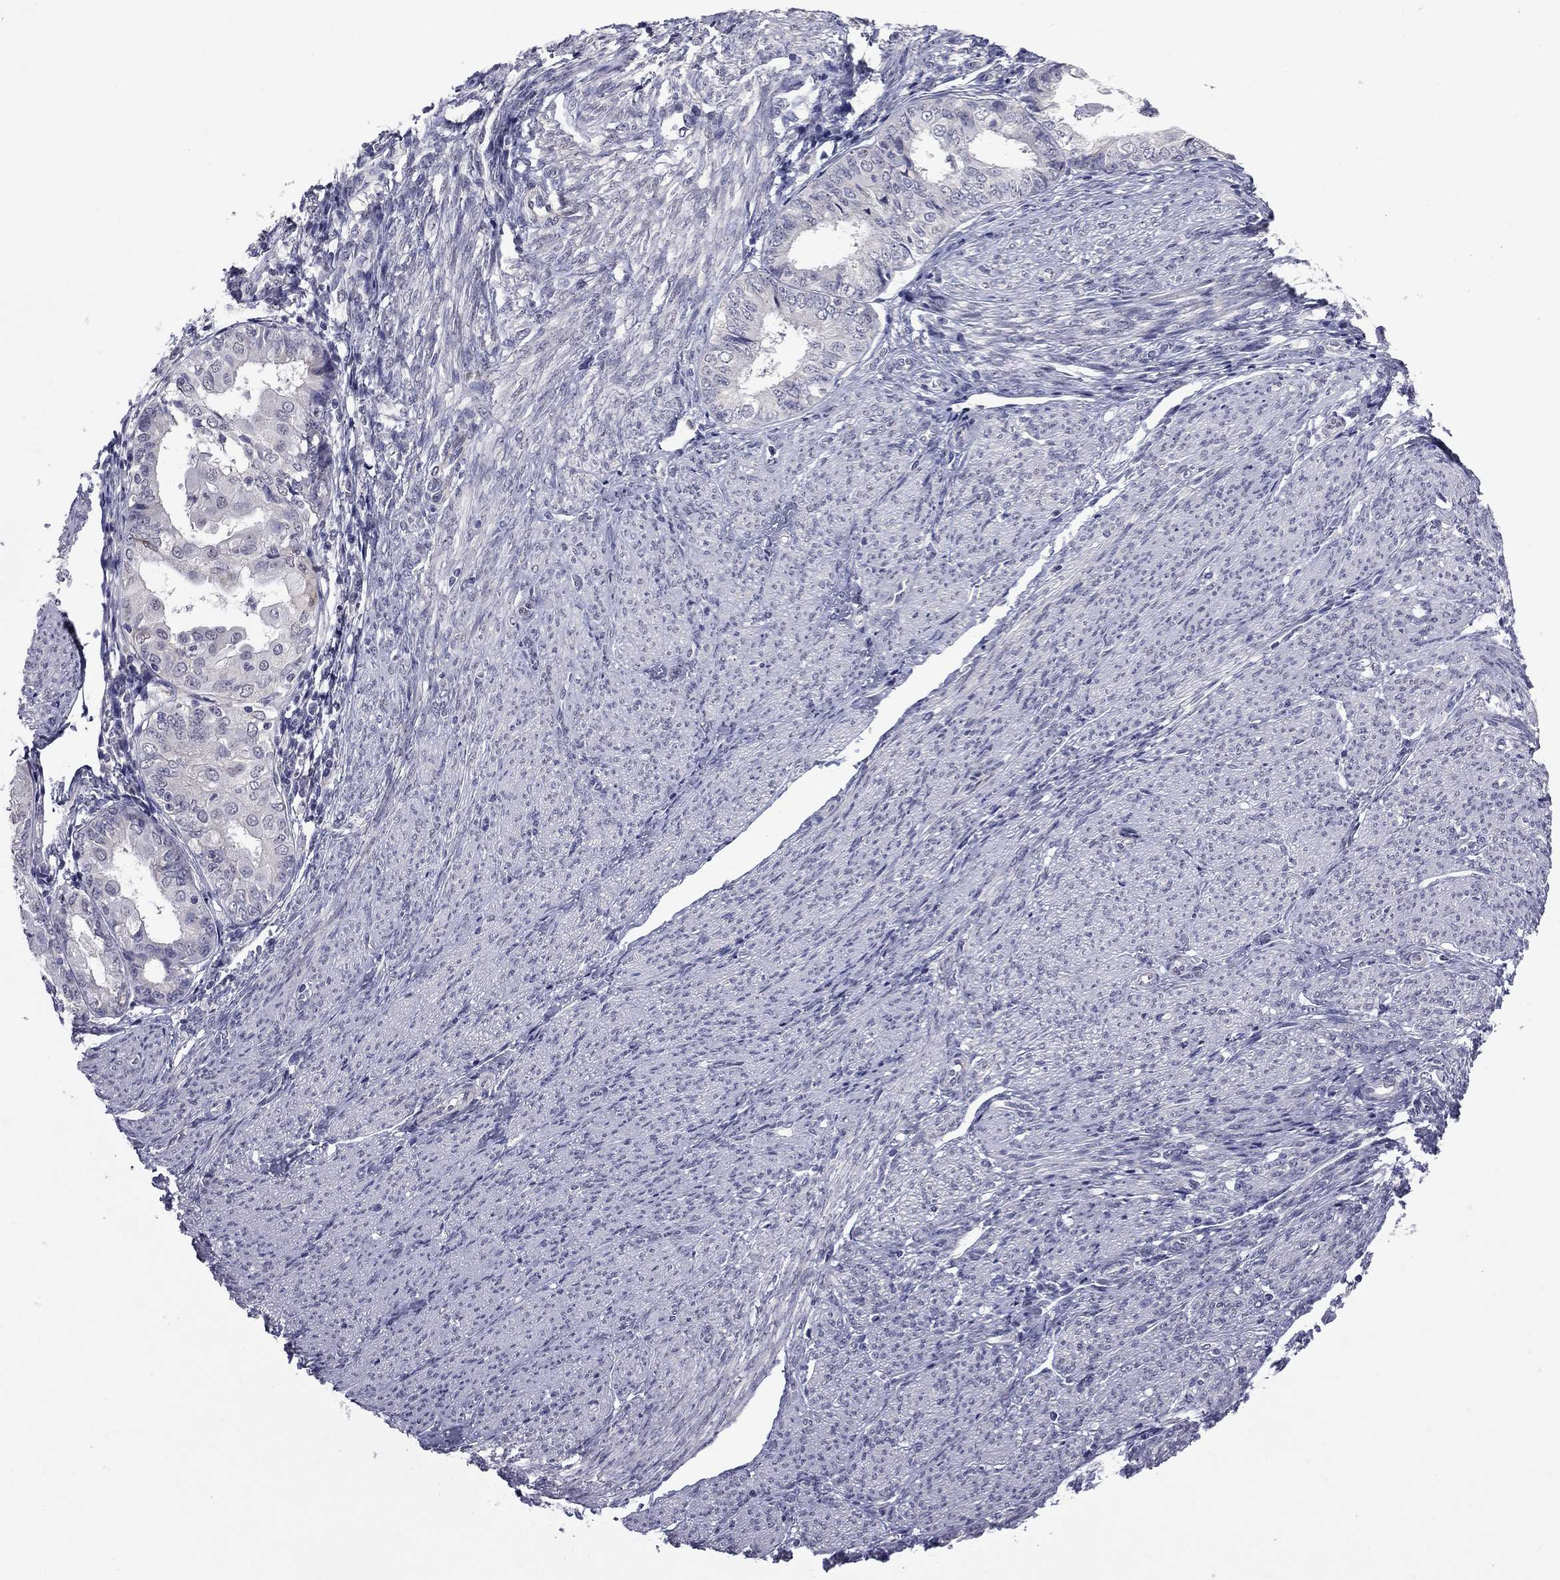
{"staining": {"intensity": "negative", "quantity": "none", "location": "none"}, "tissue": "endometrial cancer", "cell_type": "Tumor cells", "image_type": "cancer", "snomed": [{"axis": "morphology", "description": "Adenocarcinoma, NOS"}, {"axis": "topography", "description": "Endometrium"}], "caption": "Immunohistochemistry histopathology image of neoplastic tissue: endometrial cancer stained with DAB shows no significant protein positivity in tumor cells.", "gene": "PRRT2", "patient": {"sex": "female", "age": 68}}